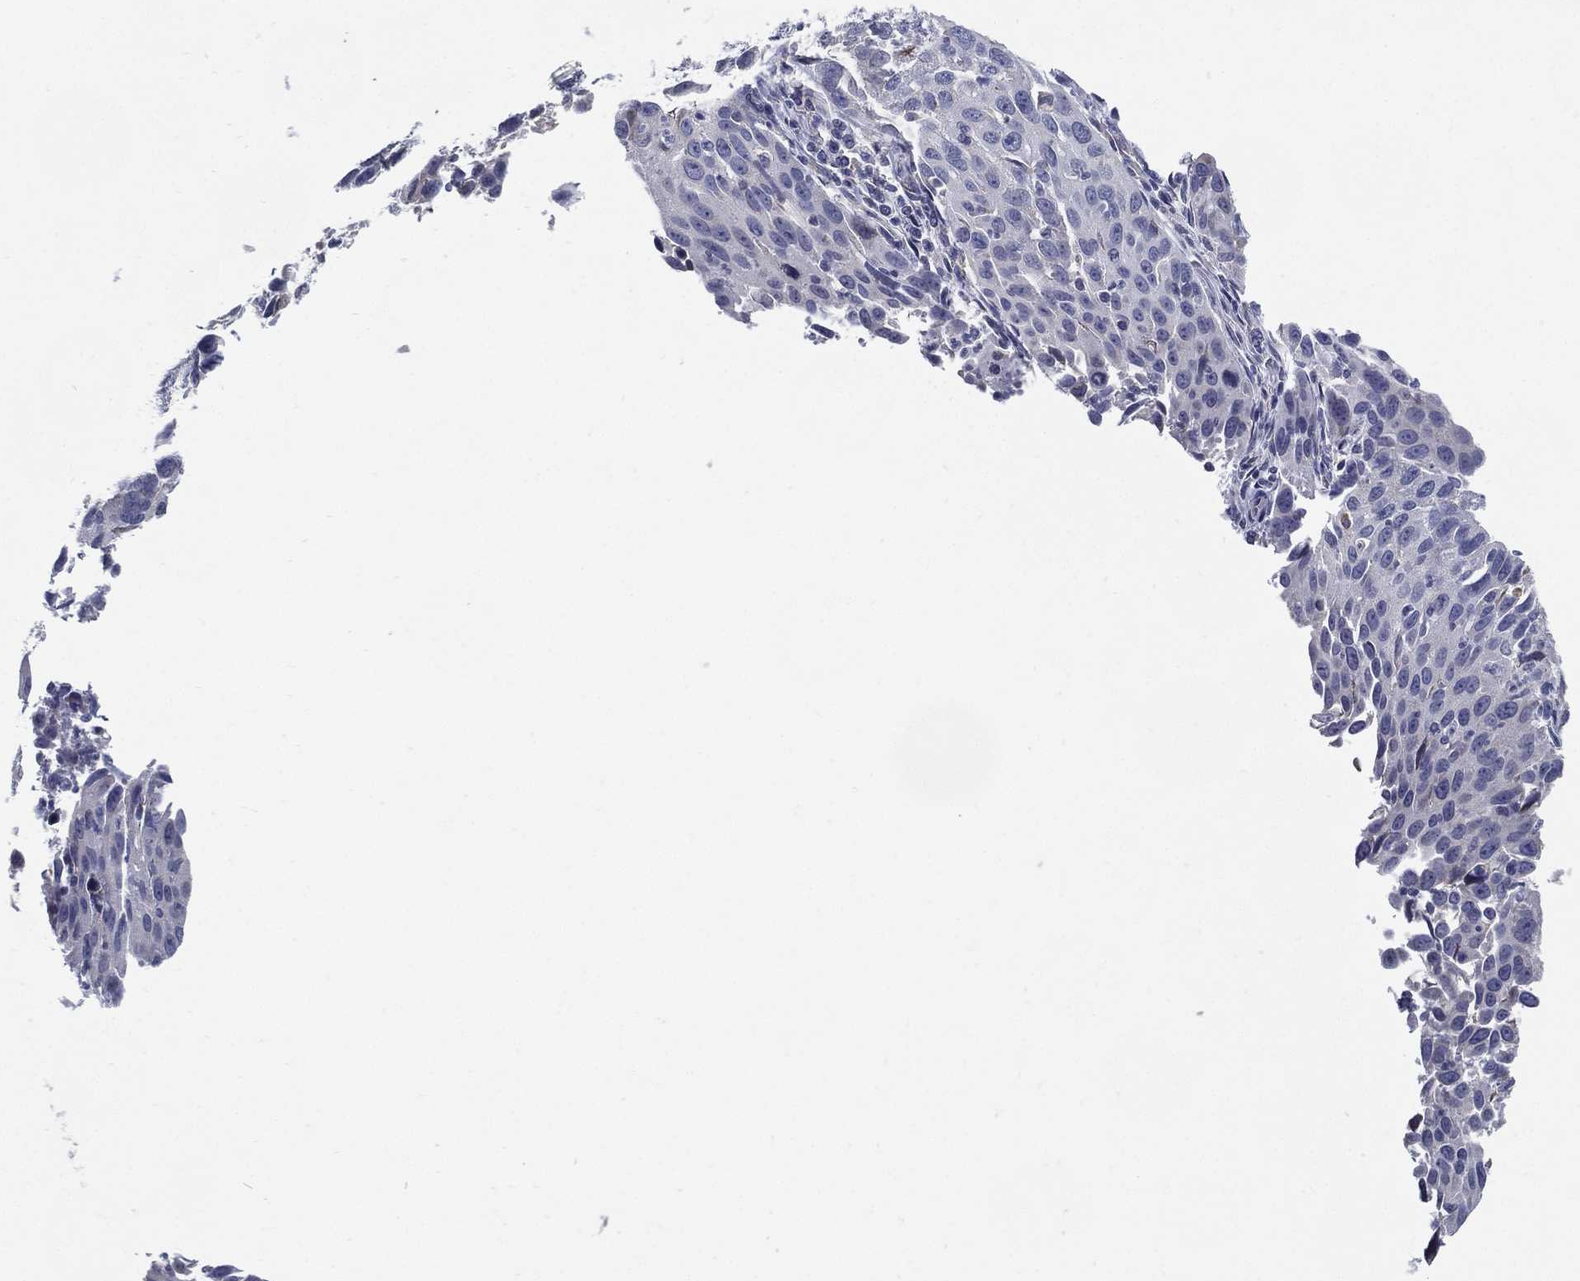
{"staining": {"intensity": "negative", "quantity": "none", "location": "none"}, "tissue": "cervical cancer", "cell_type": "Tumor cells", "image_type": "cancer", "snomed": [{"axis": "morphology", "description": "Squamous cell carcinoma, NOS"}, {"axis": "topography", "description": "Cervix"}], "caption": "High magnification brightfield microscopy of cervical squamous cell carcinoma stained with DAB (3,3'-diaminobenzidine) (brown) and counterstained with hematoxylin (blue): tumor cells show no significant expression.", "gene": "C19orf18", "patient": {"sex": "female", "age": 26}}